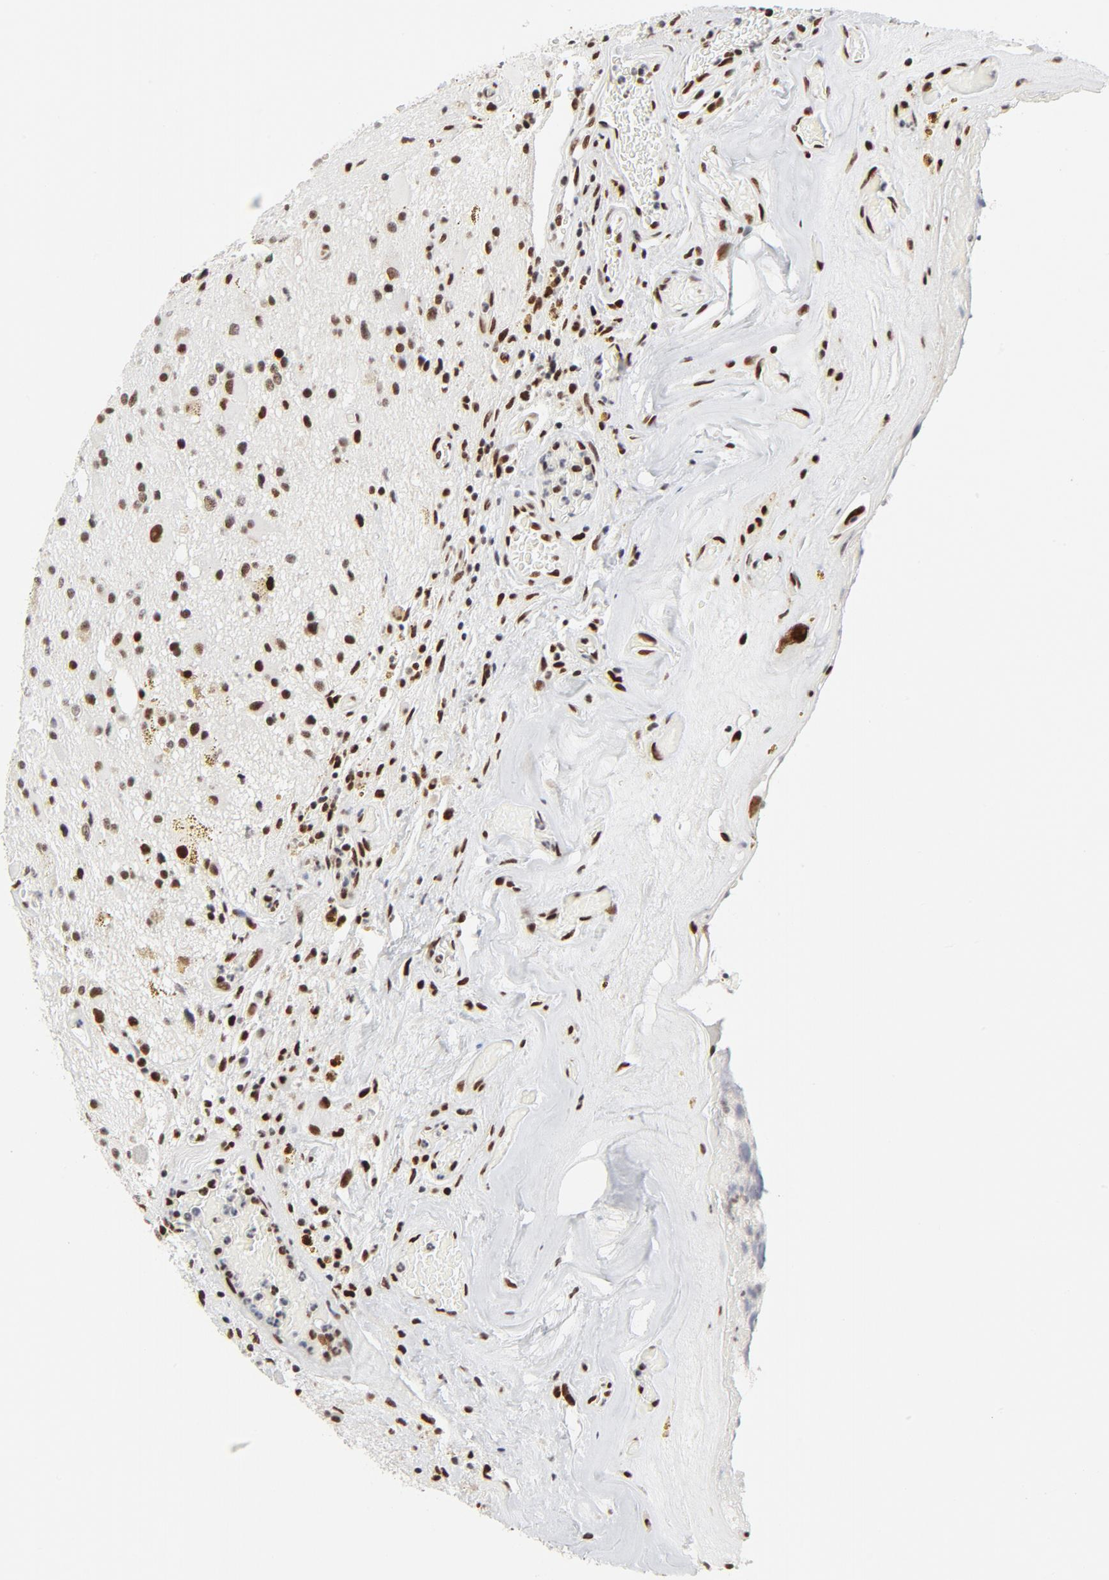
{"staining": {"intensity": "moderate", "quantity": ">75%", "location": "nuclear"}, "tissue": "glioma", "cell_type": "Tumor cells", "image_type": "cancer", "snomed": [{"axis": "morphology", "description": "Glioma, malignant, Low grade"}, {"axis": "topography", "description": "Brain"}], "caption": "Tumor cells display moderate nuclear staining in about >75% of cells in glioma.", "gene": "GTF2H1", "patient": {"sex": "male", "age": 58}}